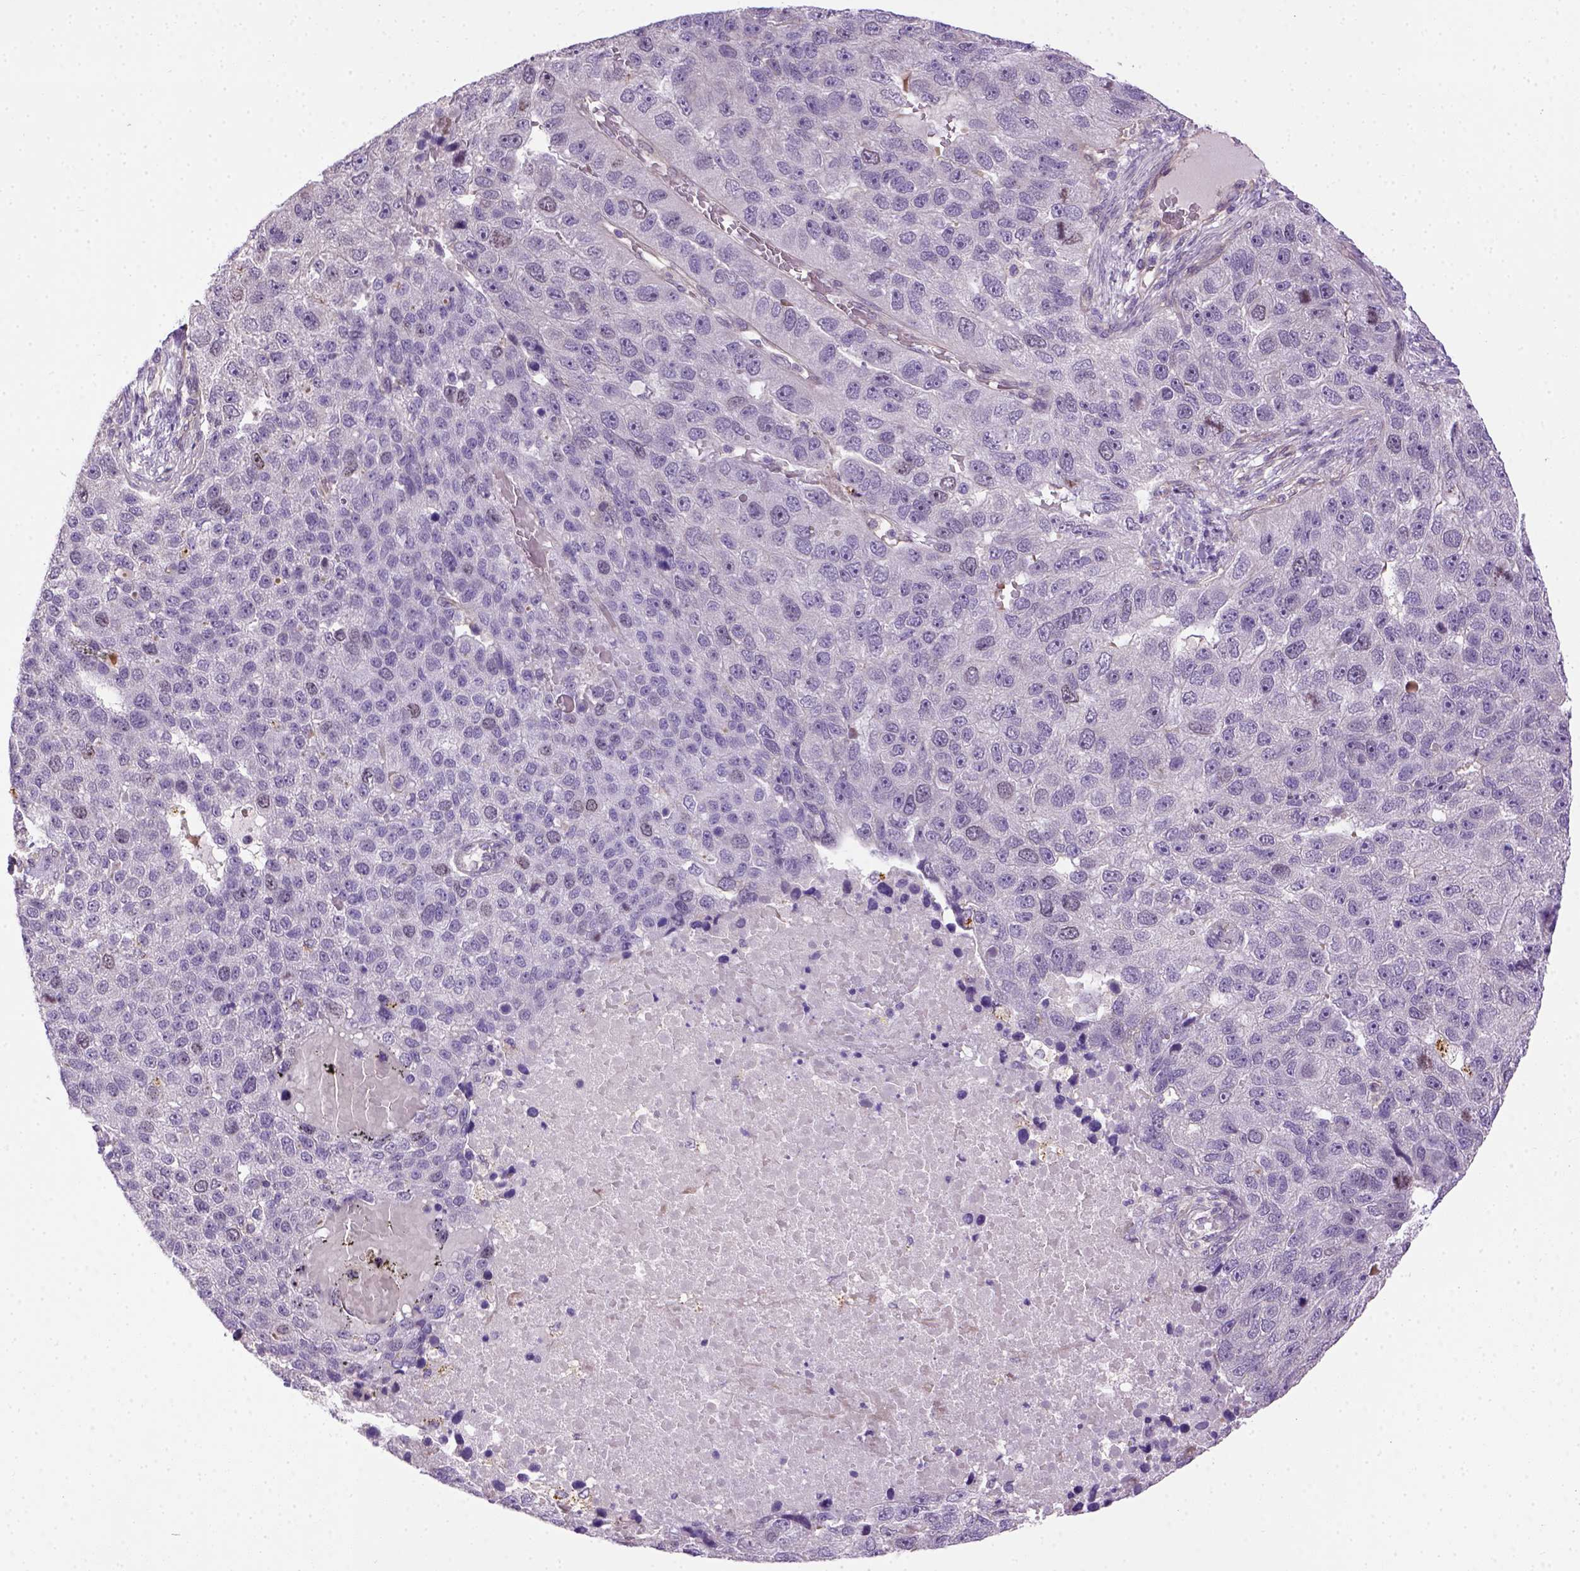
{"staining": {"intensity": "negative", "quantity": "none", "location": "none"}, "tissue": "pancreatic cancer", "cell_type": "Tumor cells", "image_type": "cancer", "snomed": [{"axis": "morphology", "description": "Adenocarcinoma, NOS"}, {"axis": "topography", "description": "Pancreas"}], "caption": "High power microscopy image of an IHC photomicrograph of pancreatic cancer, revealing no significant positivity in tumor cells.", "gene": "KAZN", "patient": {"sex": "female", "age": 61}}